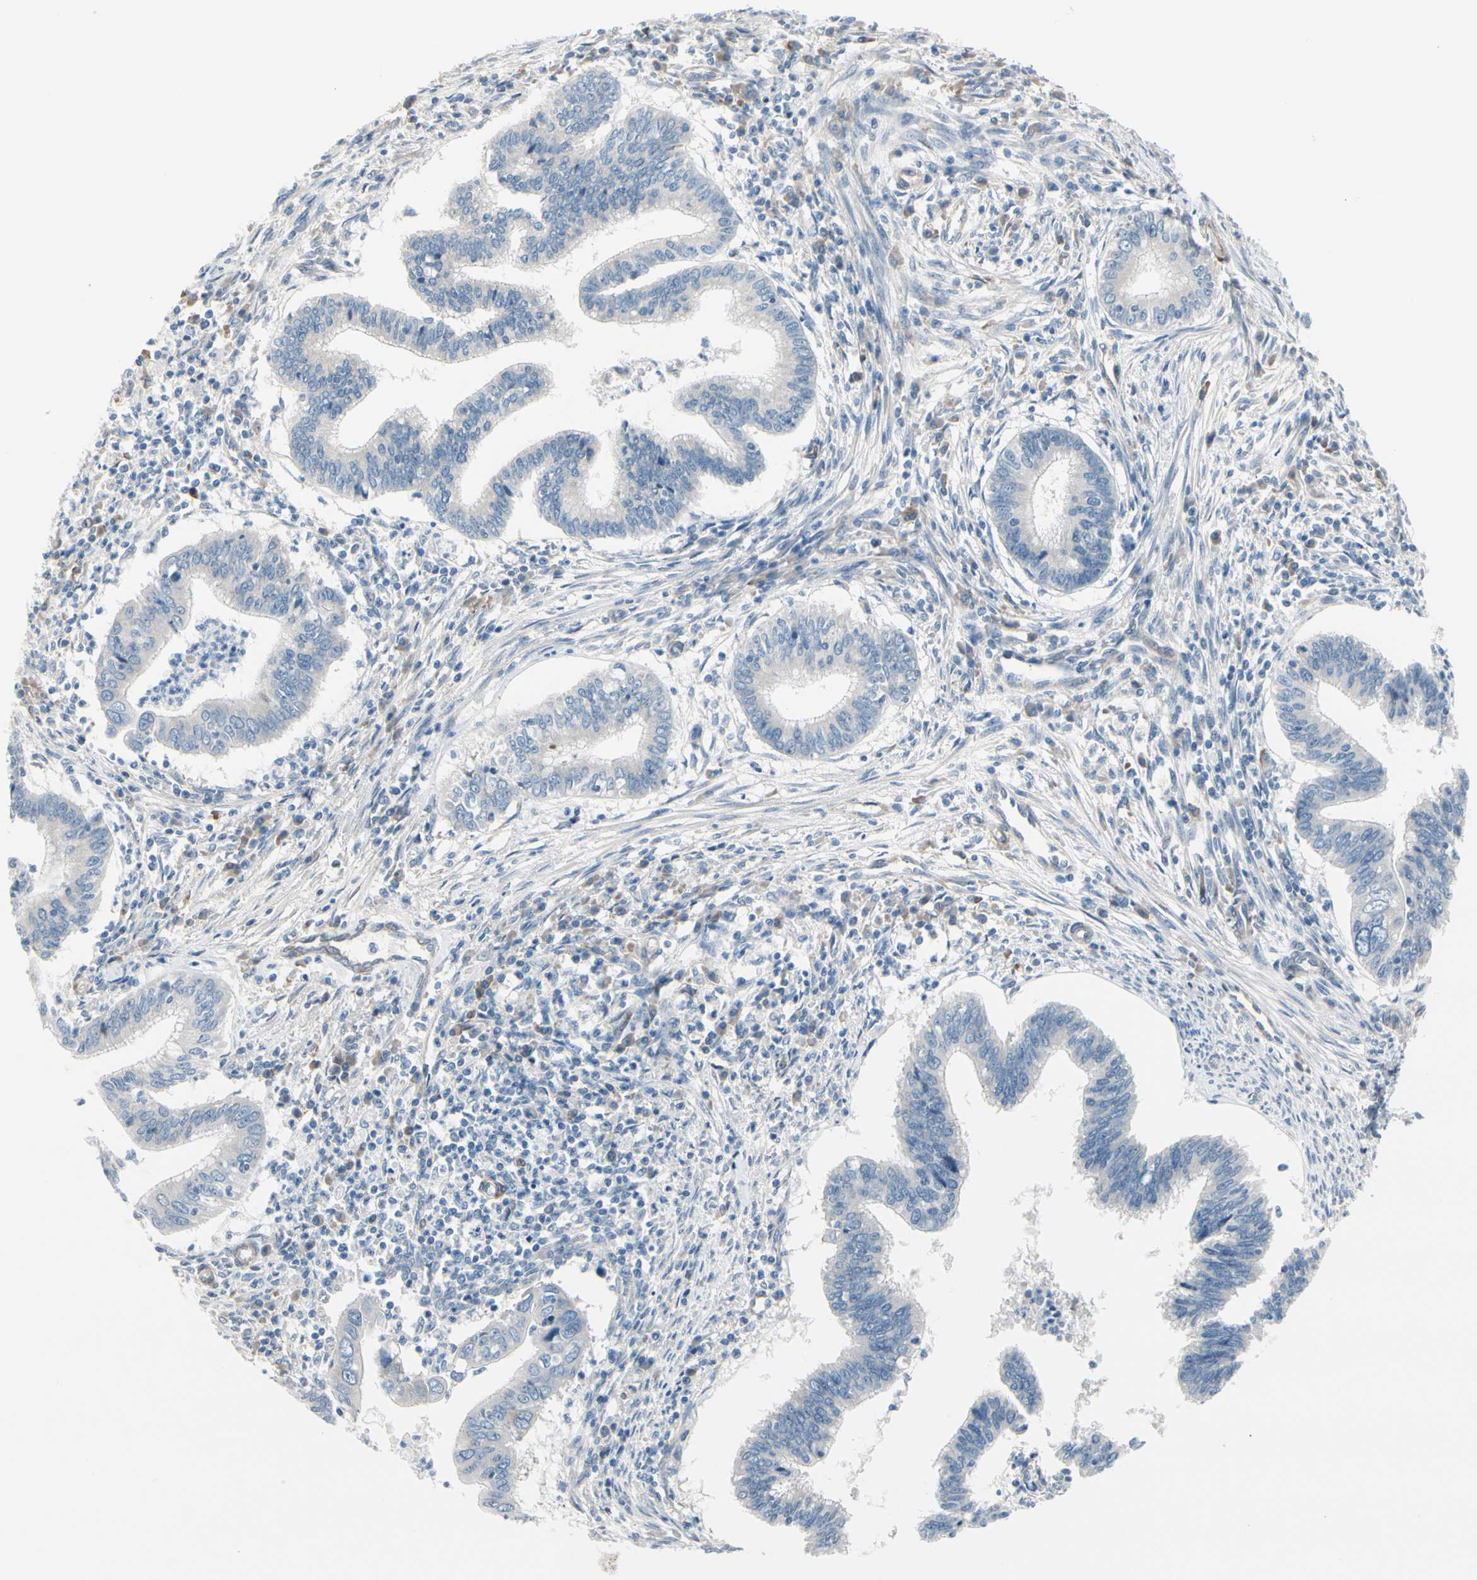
{"staining": {"intensity": "negative", "quantity": "none", "location": "none"}, "tissue": "cervical cancer", "cell_type": "Tumor cells", "image_type": "cancer", "snomed": [{"axis": "morphology", "description": "Adenocarcinoma, NOS"}, {"axis": "topography", "description": "Cervix"}], "caption": "Protein analysis of cervical cancer (adenocarcinoma) exhibits no significant staining in tumor cells.", "gene": "MAP2", "patient": {"sex": "female", "age": 36}}